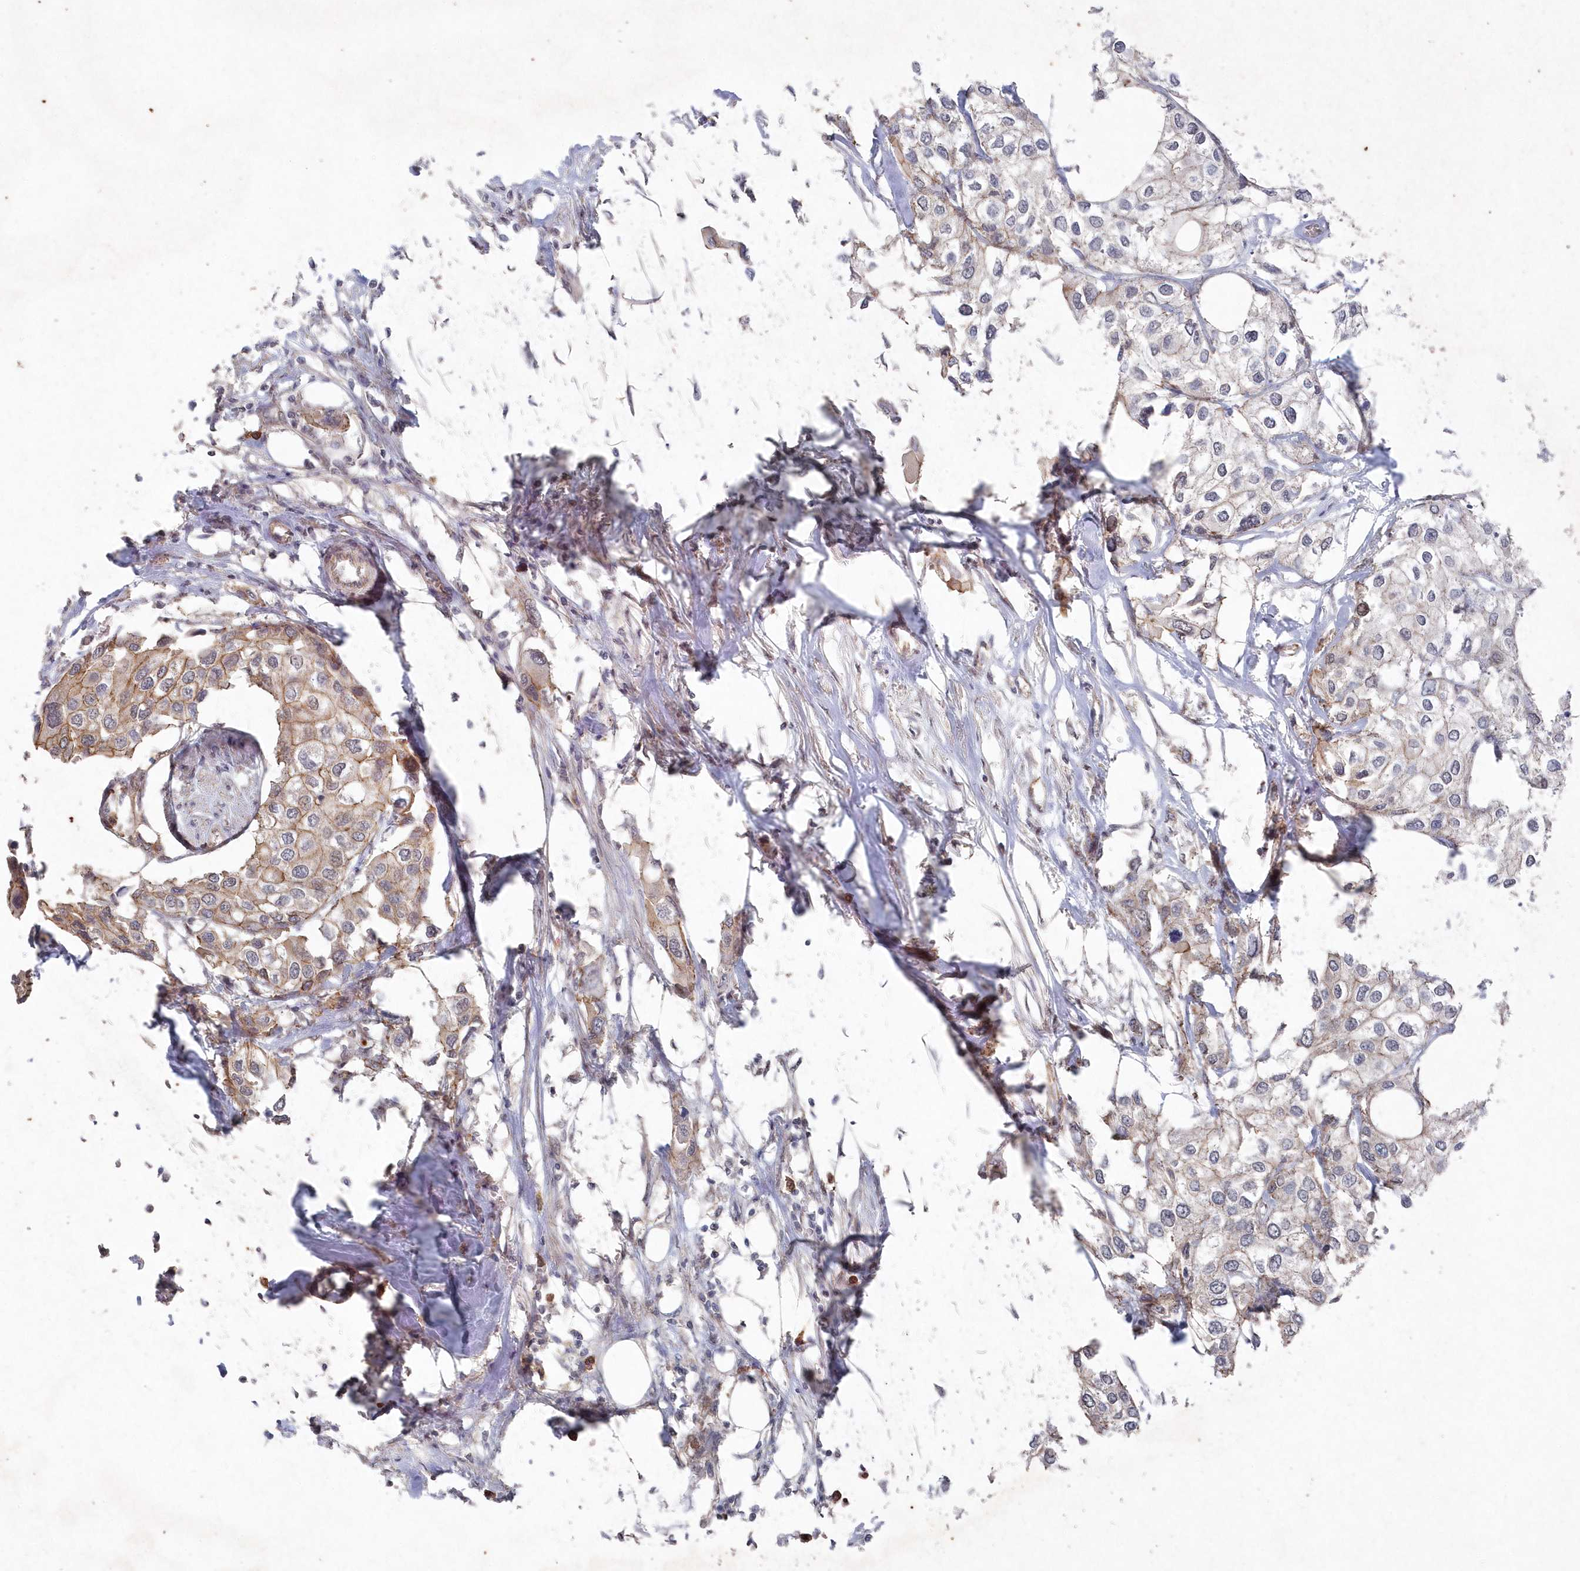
{"staining": {"intensity": "moderate", "quantity": "25%-75%", "location": "cytoplasmic/membranous"}, "tissue": "urothelial cancer", "cell_type": "Tumor cells", "image_type": "cancer", "snomed": [{"axis": "morphology", "description": "Urothelial carcinoma, High grade"}, {"axis": "topography", "description": "Urinary bladder"}], "caption": "Human urothelial carcinoma (high-grade) stained for a protein (brown) shows moderate cytoplasmic/membranous positive staining in approximately 25%-75% of tumor cells.", "gene": "VSIG2", "patient": {"sex": "male", "age": 64}}